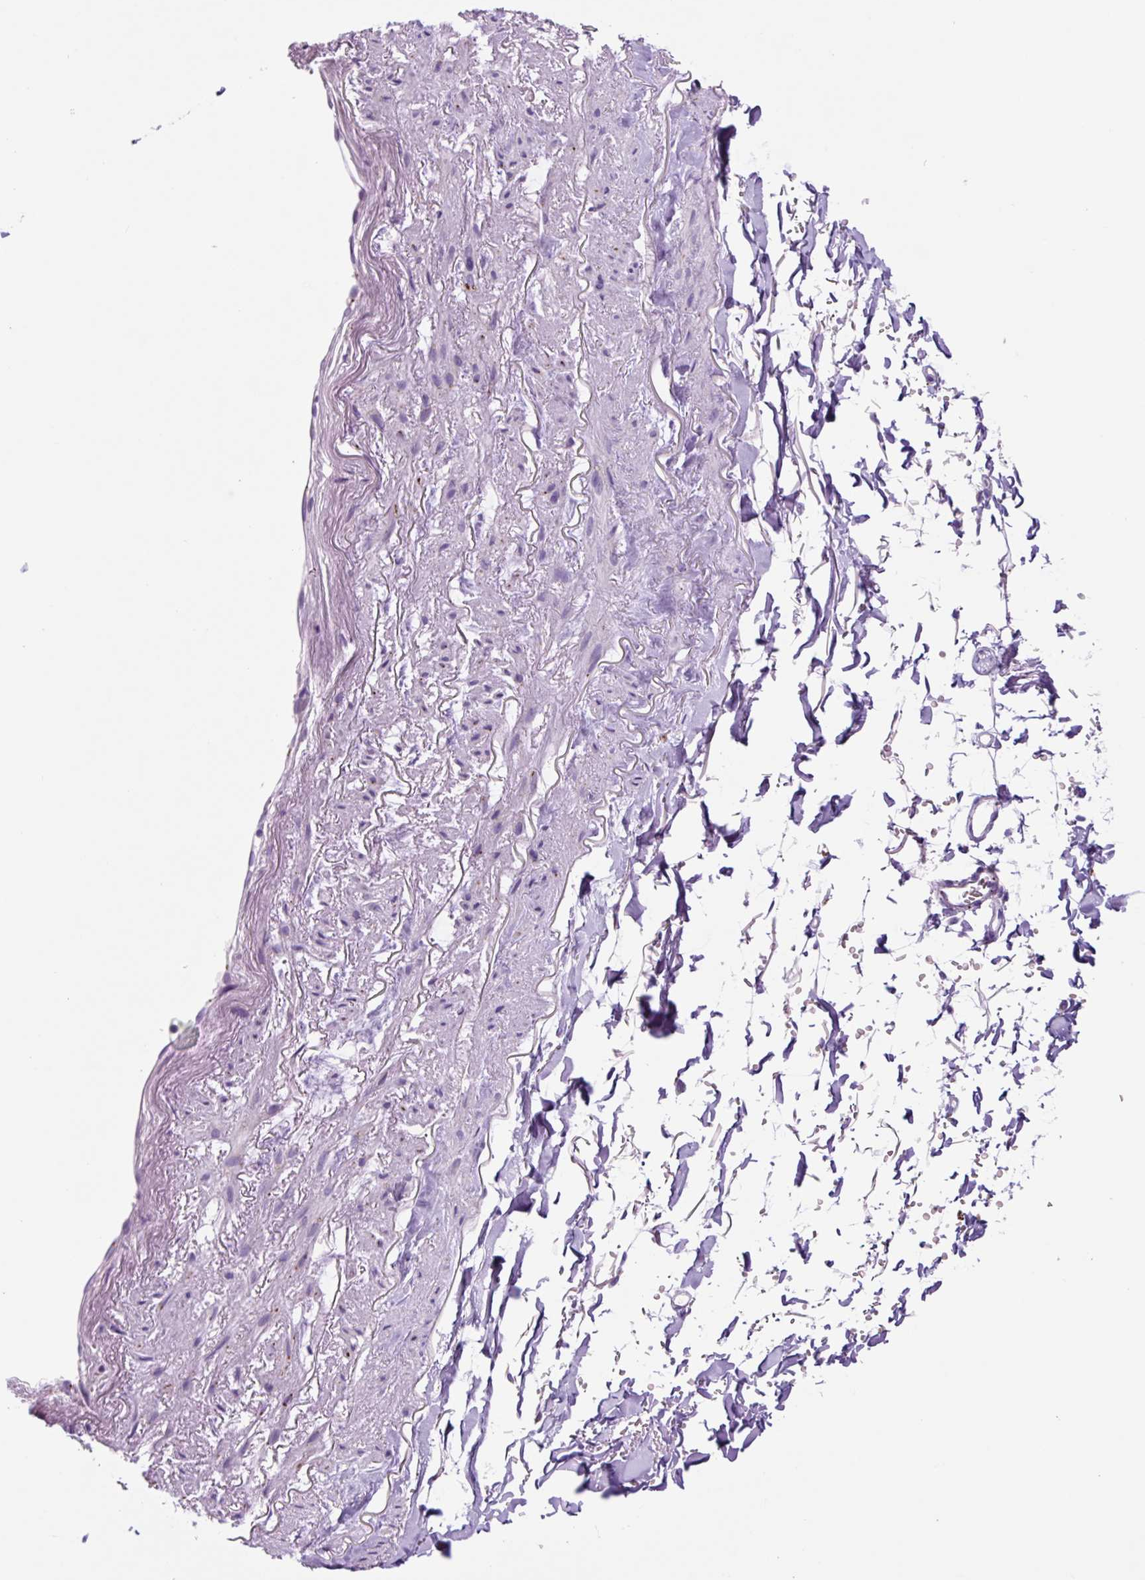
{"staining": {"intensity": "negative", "quantity": "none", "location": "none"}, "tissue": "adipose tissue", "cell_type": "Adipocytes", "image_type": "normal", "snomed": [{"axis": "morphology", "description": "Normal tissue, NOS"}, {"axis": "topography", "description": "Cartilage tissue"}, {"axis": "topography", "description": "Bronchus"}, {"axis": "topography", "description": "Peripheral nerve tissue"}], "caption": "Adipocytes are negative for protein expression in unremarkable human adipose tissue. The staining is performed using DAB brown chromogen with nuclei counter-stained in using hematoxylin.", "gene": "LCN10", "patient": {"sex": "female", "age": 59}}